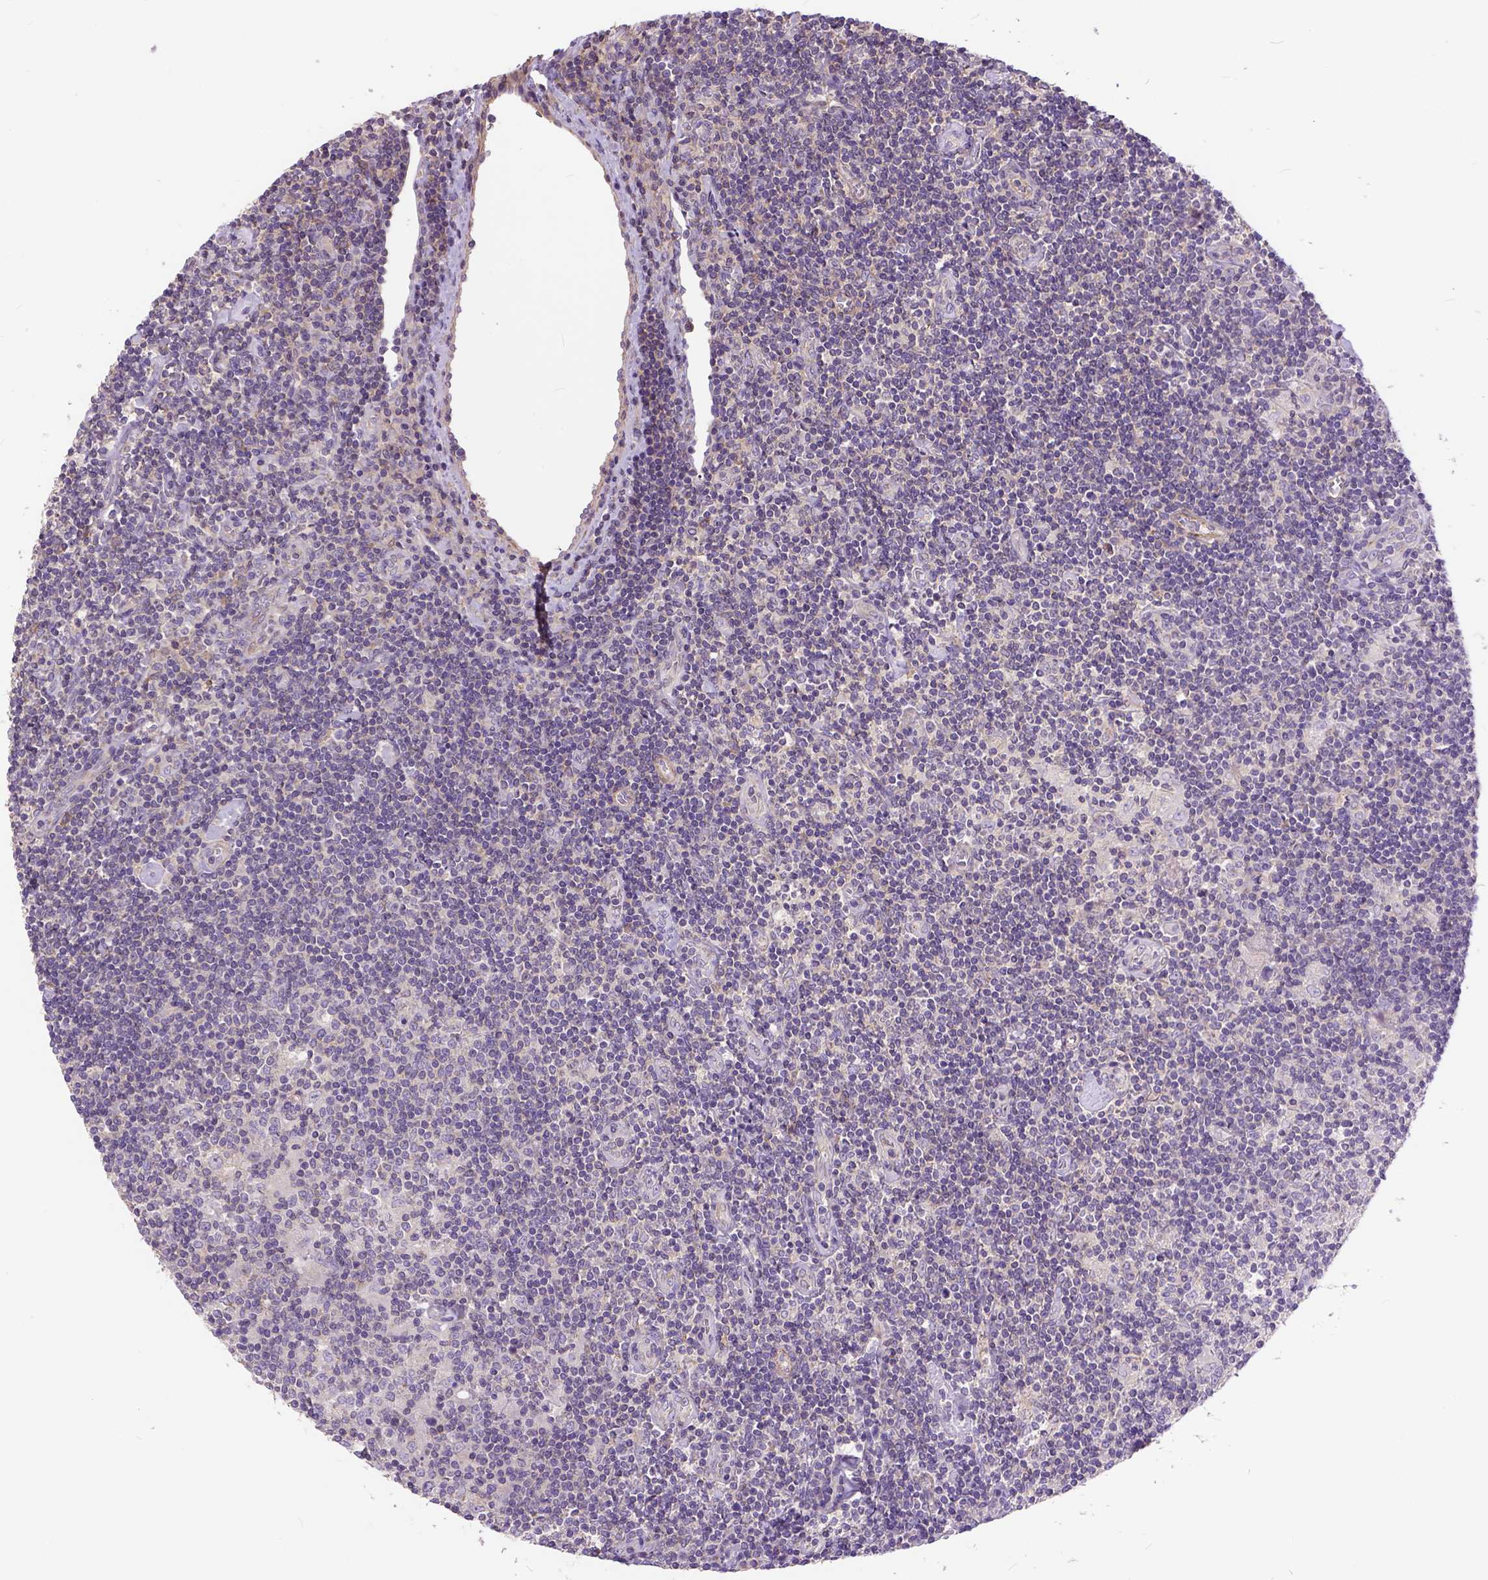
{"staining": {"intensity": "negative", "quantity": "none", "location": "none"}, "tissue": "lymphoma", "cell_type": "Tumor cells", "image_type": "cancer", "snomed": [{"axis": "morphology", "description": "Hodgkin's disease, NOS"}, {"axis": "topography", "description": "Lymph node"}], "caption": "High magnification brightfield microscopy of lymphoma stained with DAB (brown) and counterstained with hematoxylin (blue): tumor cells show no significant expression.", "gene": "BANF2", "patient": {"sex": "male", "age": 40}}